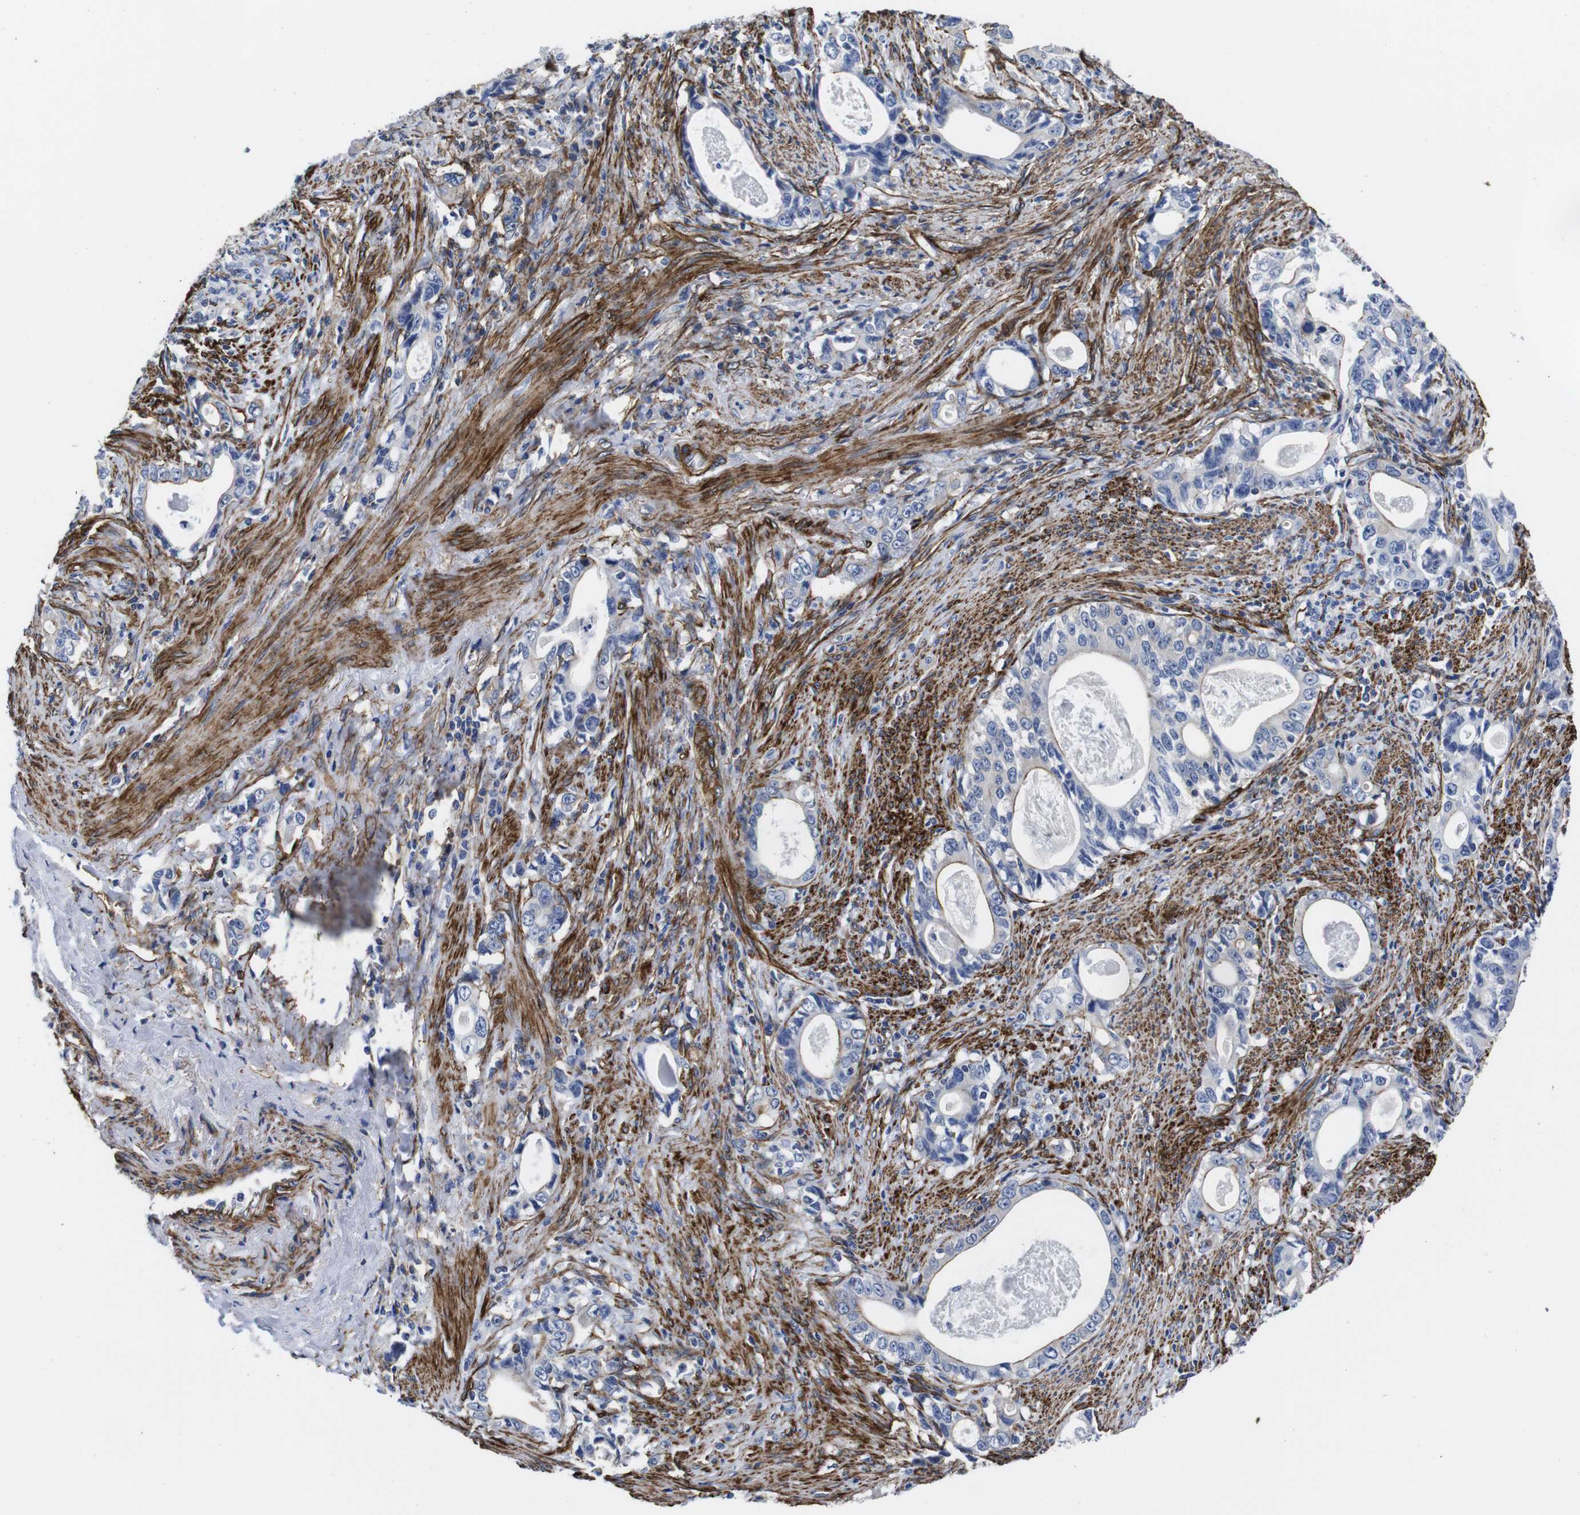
{"staining": {"intensity": "negative", "quantity": "none", "location": "none"}, "tissue": "stomach cancer", "cell_type": "Tumor cells", "image_type": "cancer", "snomed": [{"axis": "morphology", "description": "Adenocarcinoma, NOS"}, {"axis": "topography", "description": "Stomach, lower"}], "caption": "The histopathology image reveals no staining of tumor cells in adenocarcinoma (stomach).", "gene": "WNT10A", "patient": {"sex": "female", "age": 72}}